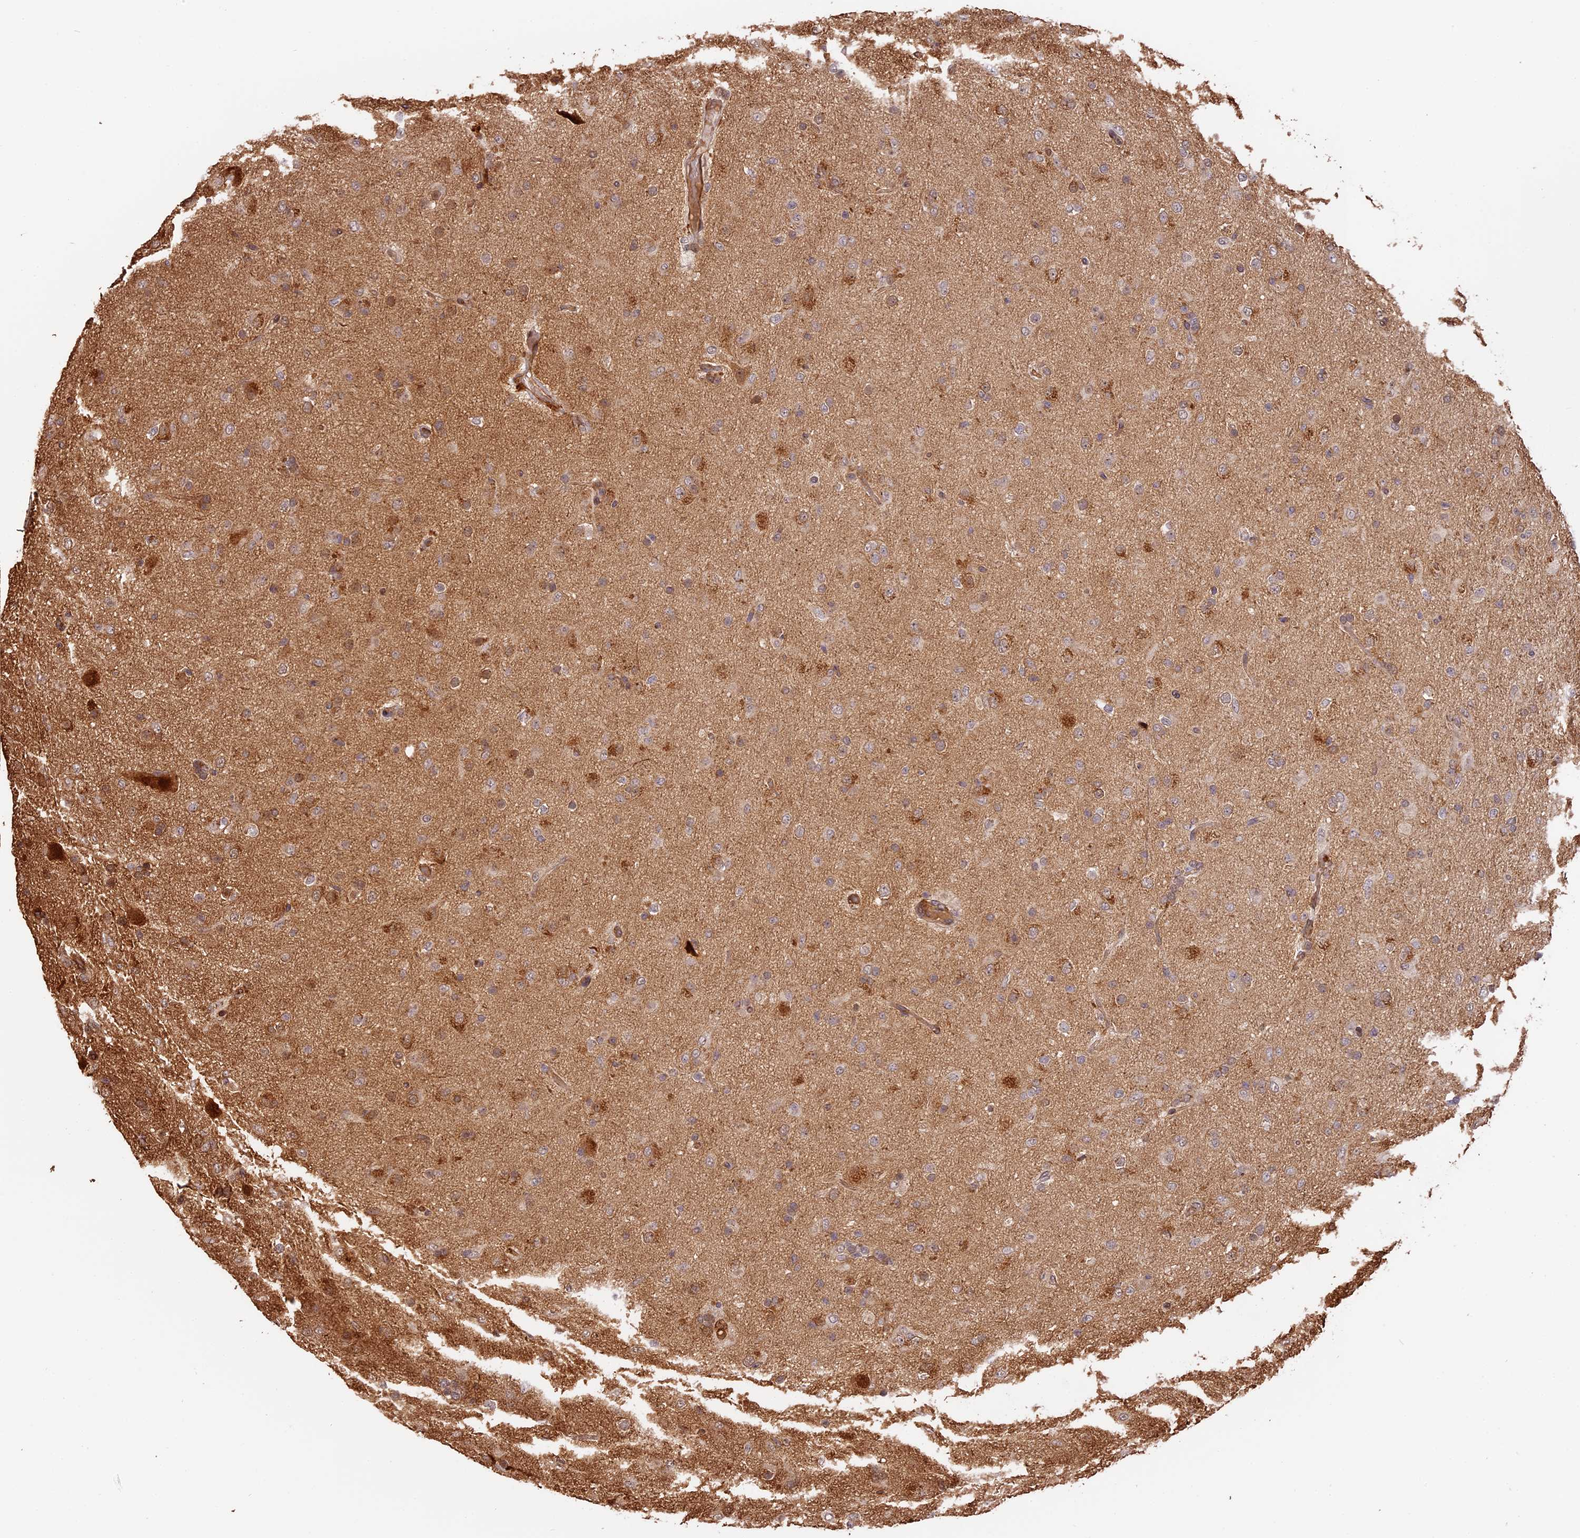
{"staining": {"intensity": "weak", "quantity": "<25%", "location": "cytoplasmic/membranous"}, "tissue": "glioma", "cell_type": "Tumor cells", "image_type": "cancer", "snomed": [{"axis": "morphology", "description": "Glioma, malignant, Low grade"}, {"axis": "topography", "description": "Brain"}], "caption": "A photomicrograph of glioma stained for a protein reveals no brown staining in tumor cells.", "gene": "PPP1R37", "patient": {"sex": "male", "age": 65}}